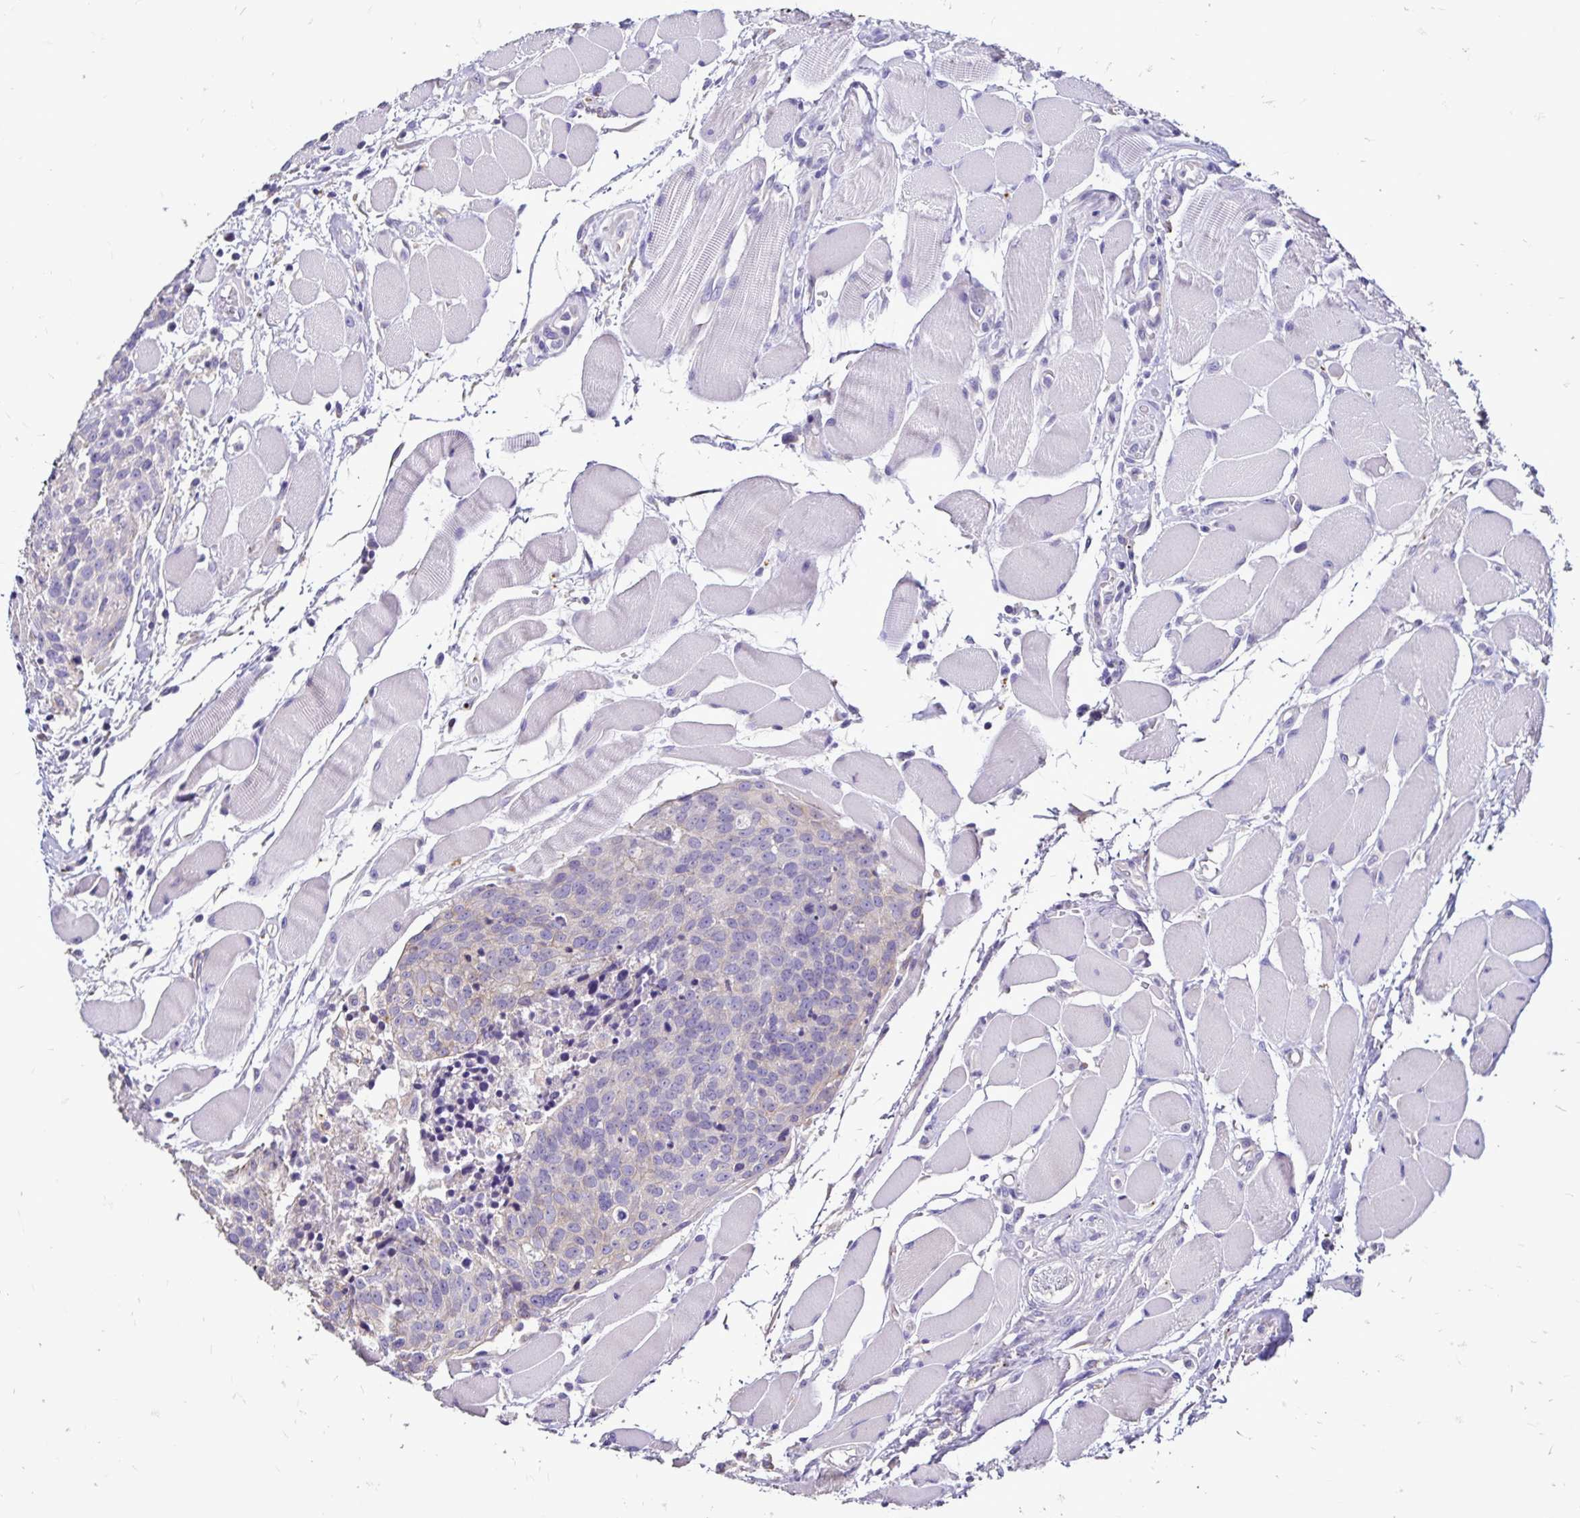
{"staining": {"intensity": "negative", "quantity": "none", "location": "none"}, "tissue": "head and neck cancer", "cell_type": "Tumor cells", "image_type": "cancer", "snomed": [{"axis": "morphology", "description": "Squamous cell carcinoma, NOS"}, {"axis": "topography", "description": "Oral tissue"}, {"axis": "topography", "description": "Head-Neck"}], "caption": "This is a image of immunohistochemistry staining of head and neck cancer (squamous cell carcinoma), which shows no staining in tumor cells.", "gene": "EVPL", "patient": {"sex": "male", "age": 64}}